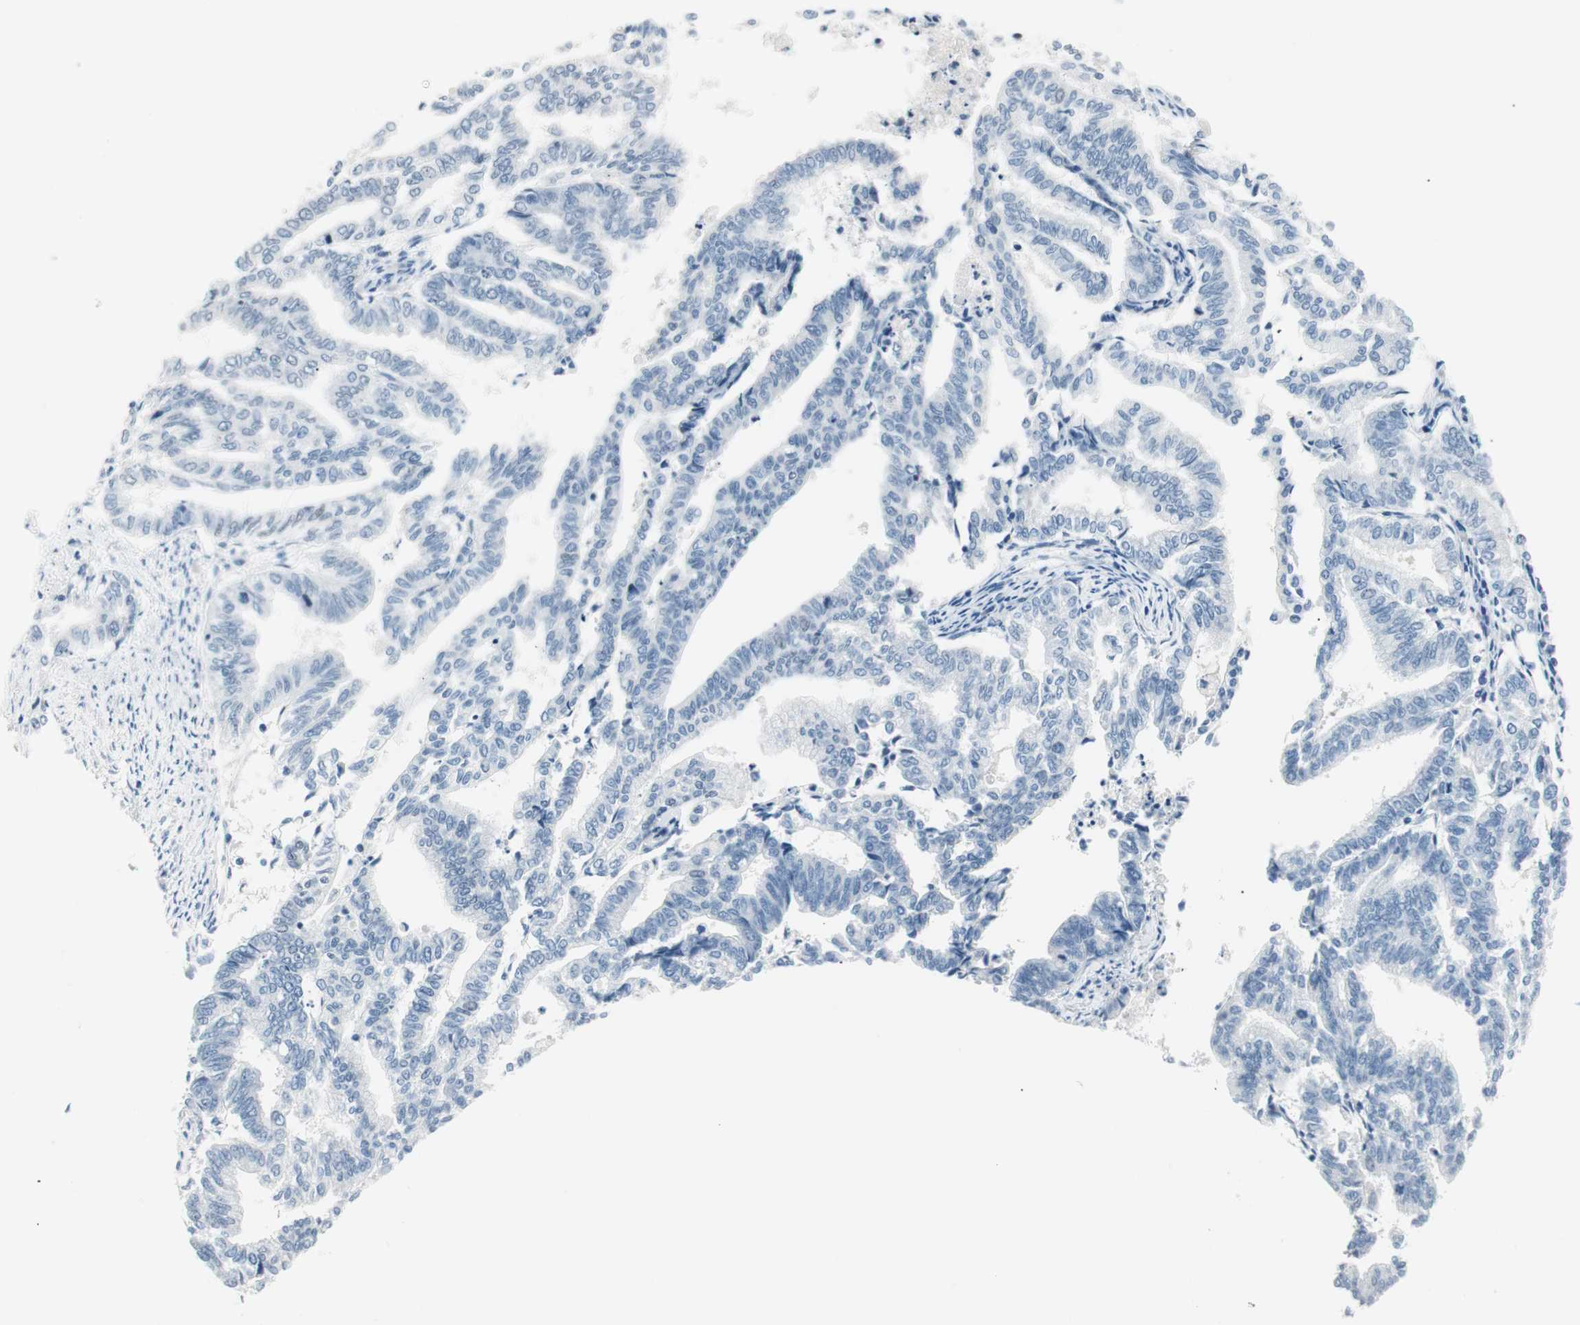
{"staining": {"intensity": "negative", "quantity": "none", "location": "none"}, "tissue": "endometrial cancer", "cell_type": "Tumor cells", "image_type": "cancer", "snomed": [{"axis": "morphology", "description": "Adenocarcinoma, NOS"}, {"axis": "topography", "description": "Endometrium"}], "caption": "This is an IHC photomicrograph of endometrial cancer. There is no positivity in tumor cells.", "gene": "HOXB13", "patient": {"sex": "female", "age": 79}}